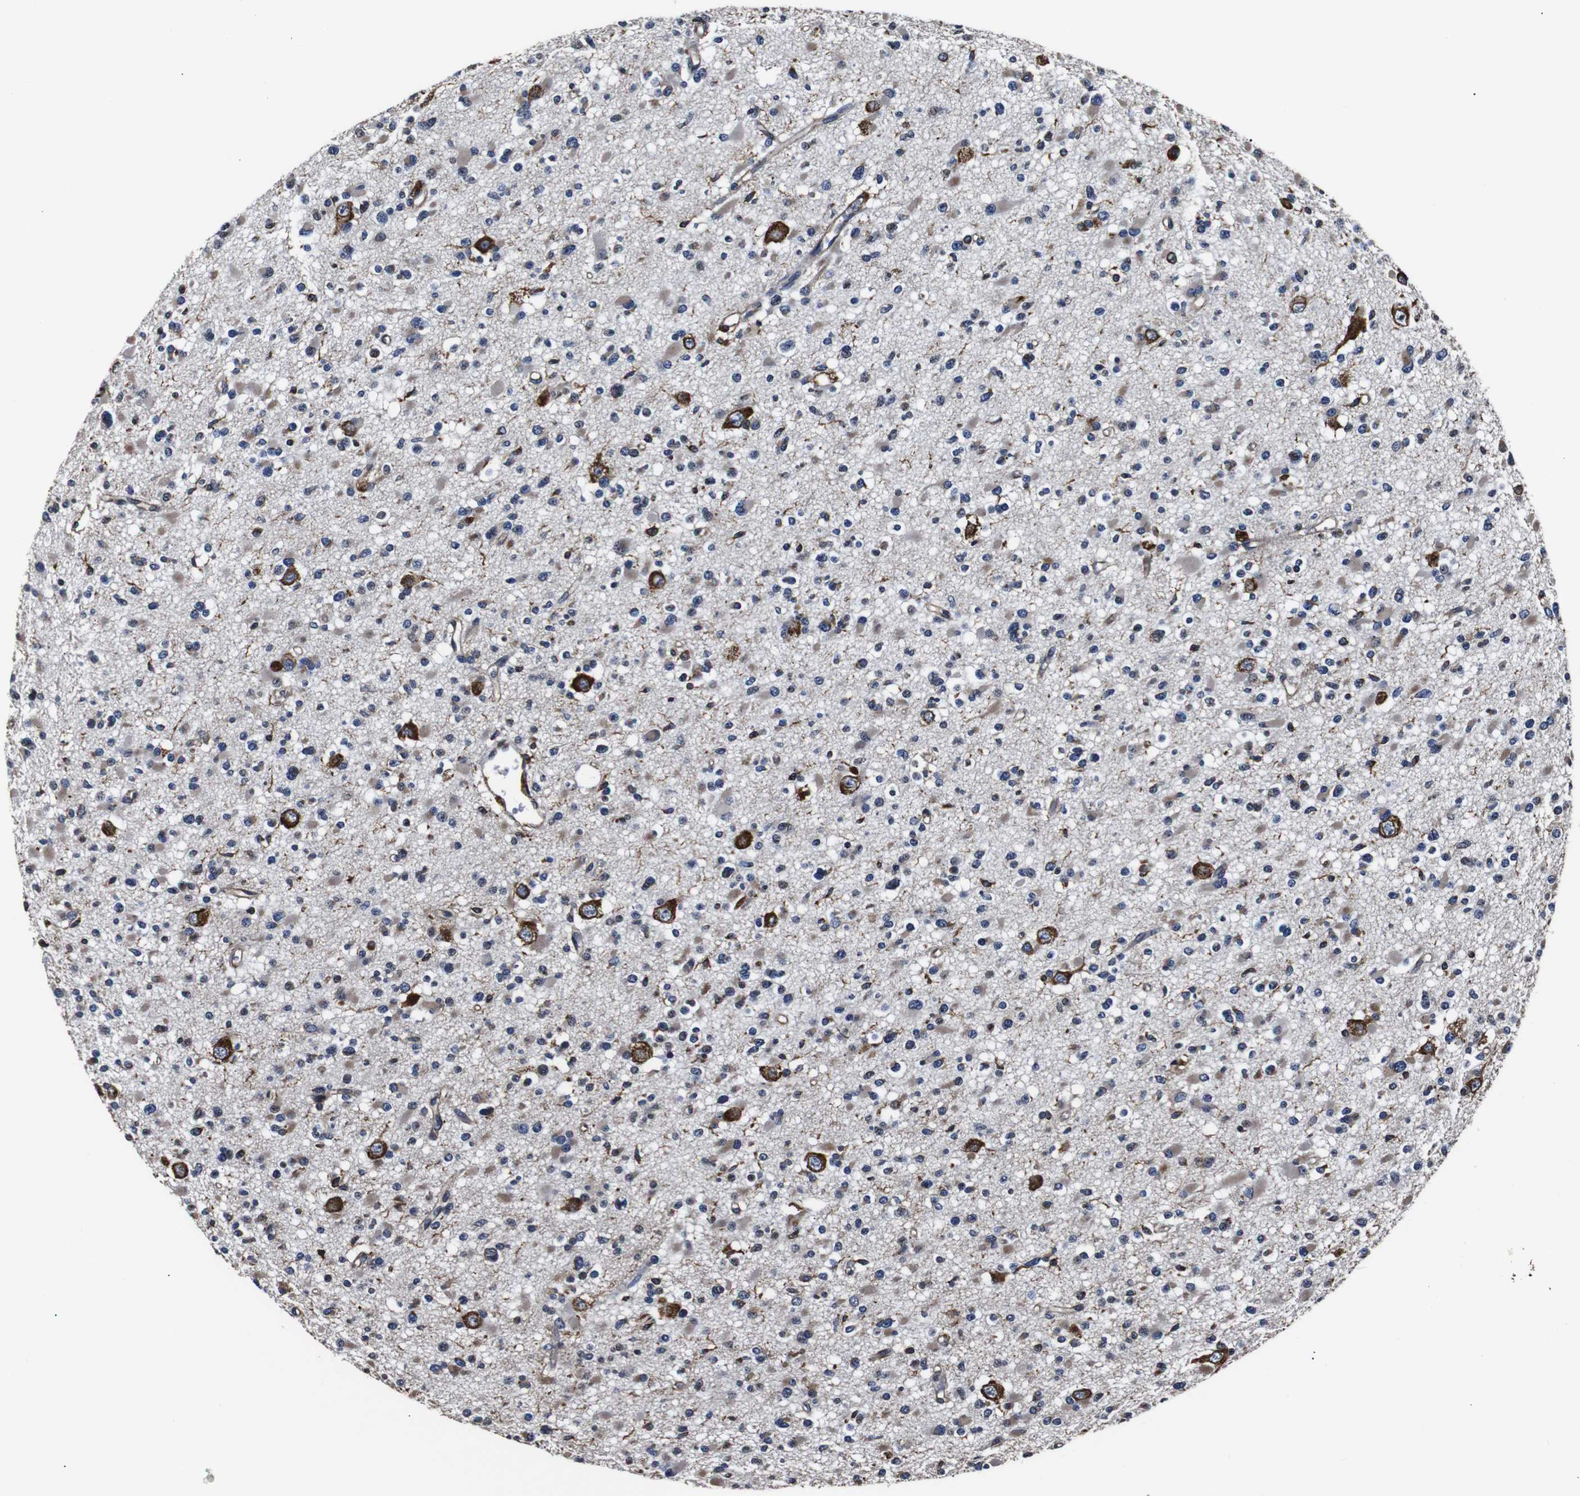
{"staining": {"intensity": "weak", "quantity": "<25%", "location": "cytoplasmic/membranous"}, "tissue": "glioma", "cell_type": "Tumor cells", "image_type": "cancer", "snomed": [{"axis": "morphology", "description": "Glioma, malignant, Low grade"}, {"axis": "topography", "description": "Brain"}], "caption": "Tumor cells are negative for brown protein staining in glioma.", "gene": "HHIP", "patient": {"sex": "female", "age": 22}}